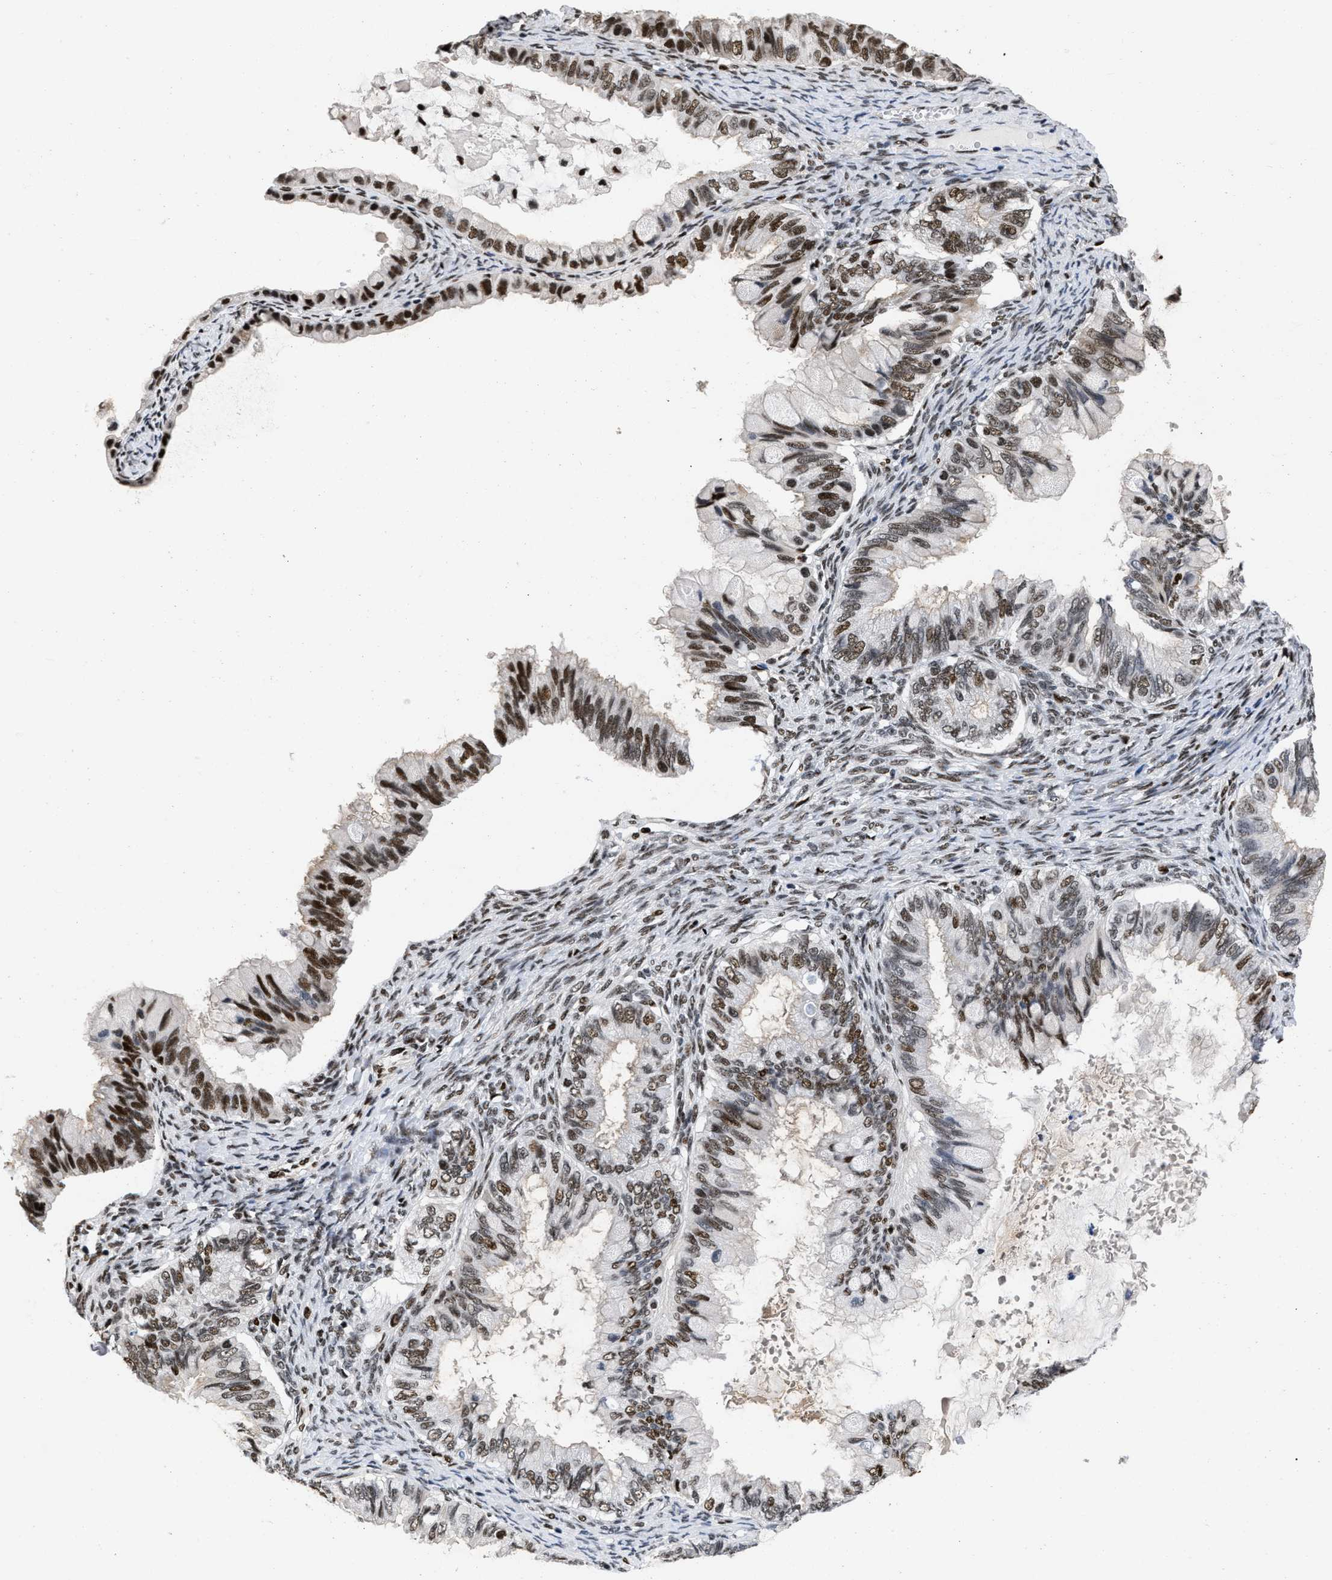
{"staining": {"intensity": "strong", "quantity": ">75%", "location": "nuclear"}, "tissue": "ovarian cancer", "cell_type": "Tumor cells", "image_type": "cancer", "snomed": [{"axis": "morphology", "description": "Cystadenocarcinoma, mucinous, NOS"}, {"axis": "topography", "description": "Ovary"}], "caption": "A brown stain highlights strong nuclear positivity of a protein in human ovarian cancer (mucinous cystadenocarcinoma) tumor cells.", "gene": "CREB1", "patient": {"sex": "female", "age": 80}}